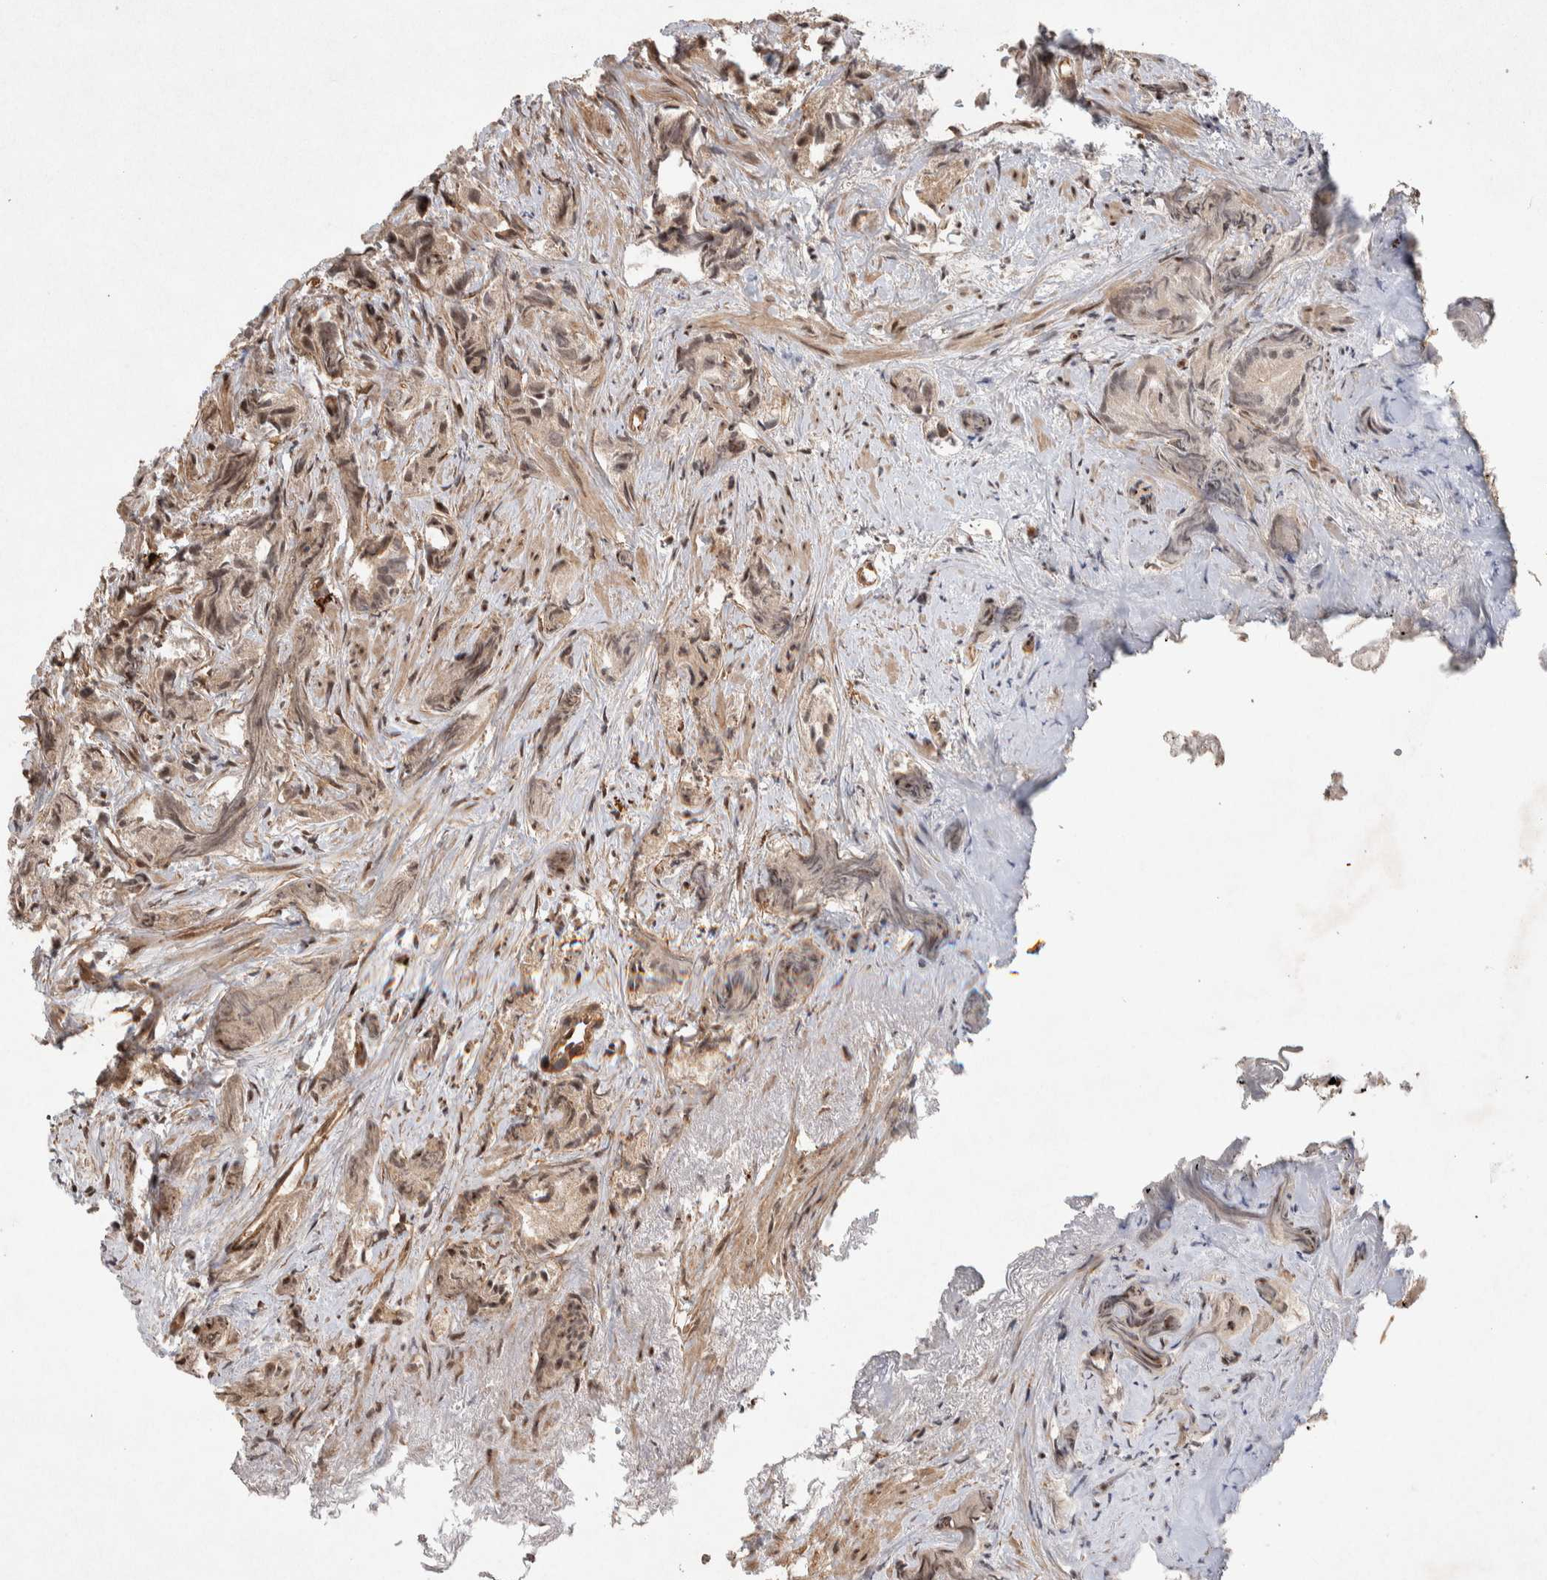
{"staining": {"intensity": "weak", "quantity": "25%-75%", "location": "cytoplasmic/membranous,nuclear"}, "tissue": "prostate cancer", "cell_type": "Tumor cells", "image_type": "cancer", "snomed": [{"axis": "morphology", "description": "Adenocarcinoma, Low grade"}, {"axis": "topography", "description": "Prostate"}], "caption": "Immunohistochemical staining of human prostate cancer (low-grade adenocarcinoma) reveals weak cytoplasmic/membranous and nuclear protein positivity in about 25%-75% of tumor cells.", "gene": "TOR1B", "patient": {"sex": "male", "age": 89}}